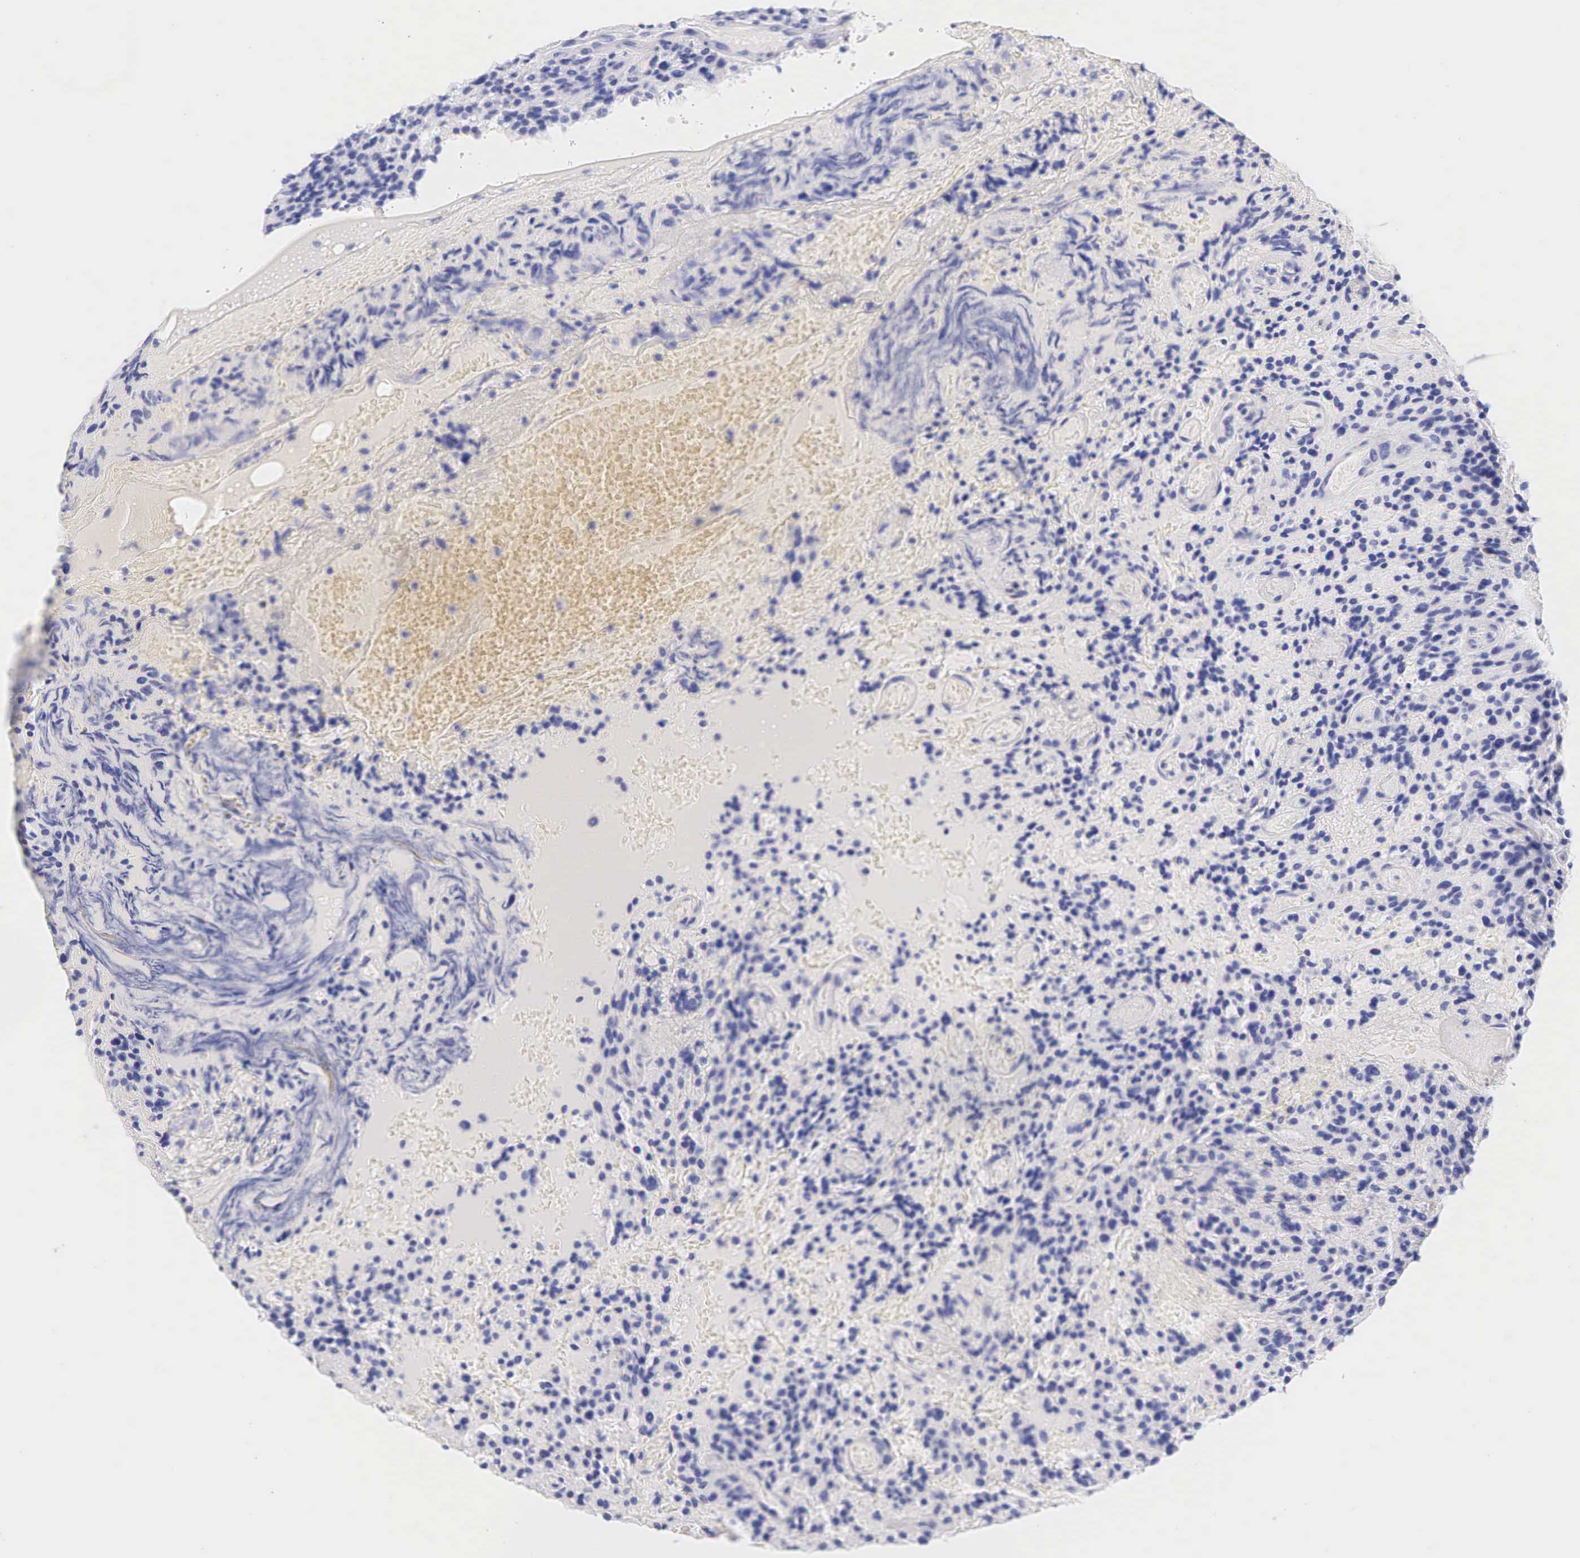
{"staining": {"intensity": "negative", "quantity": "none", "location": "none"}, "tissue": "glioma", "cell_type": "Tumor cells", "image_type": "cancer", "snomed": [{"axis": "morphology", "description": "Glioma, malignant, High grade"}, {"axis": "topography", "description": "Brain"}], "caption": "High power microscopy micrograph of an immunohistochemistry photomicrograph of high-grade glioma (malignant), revealing no significant expression in tumor cells.", "gene": "KRT14", "patient": {"sex": "female", "age": 13}}